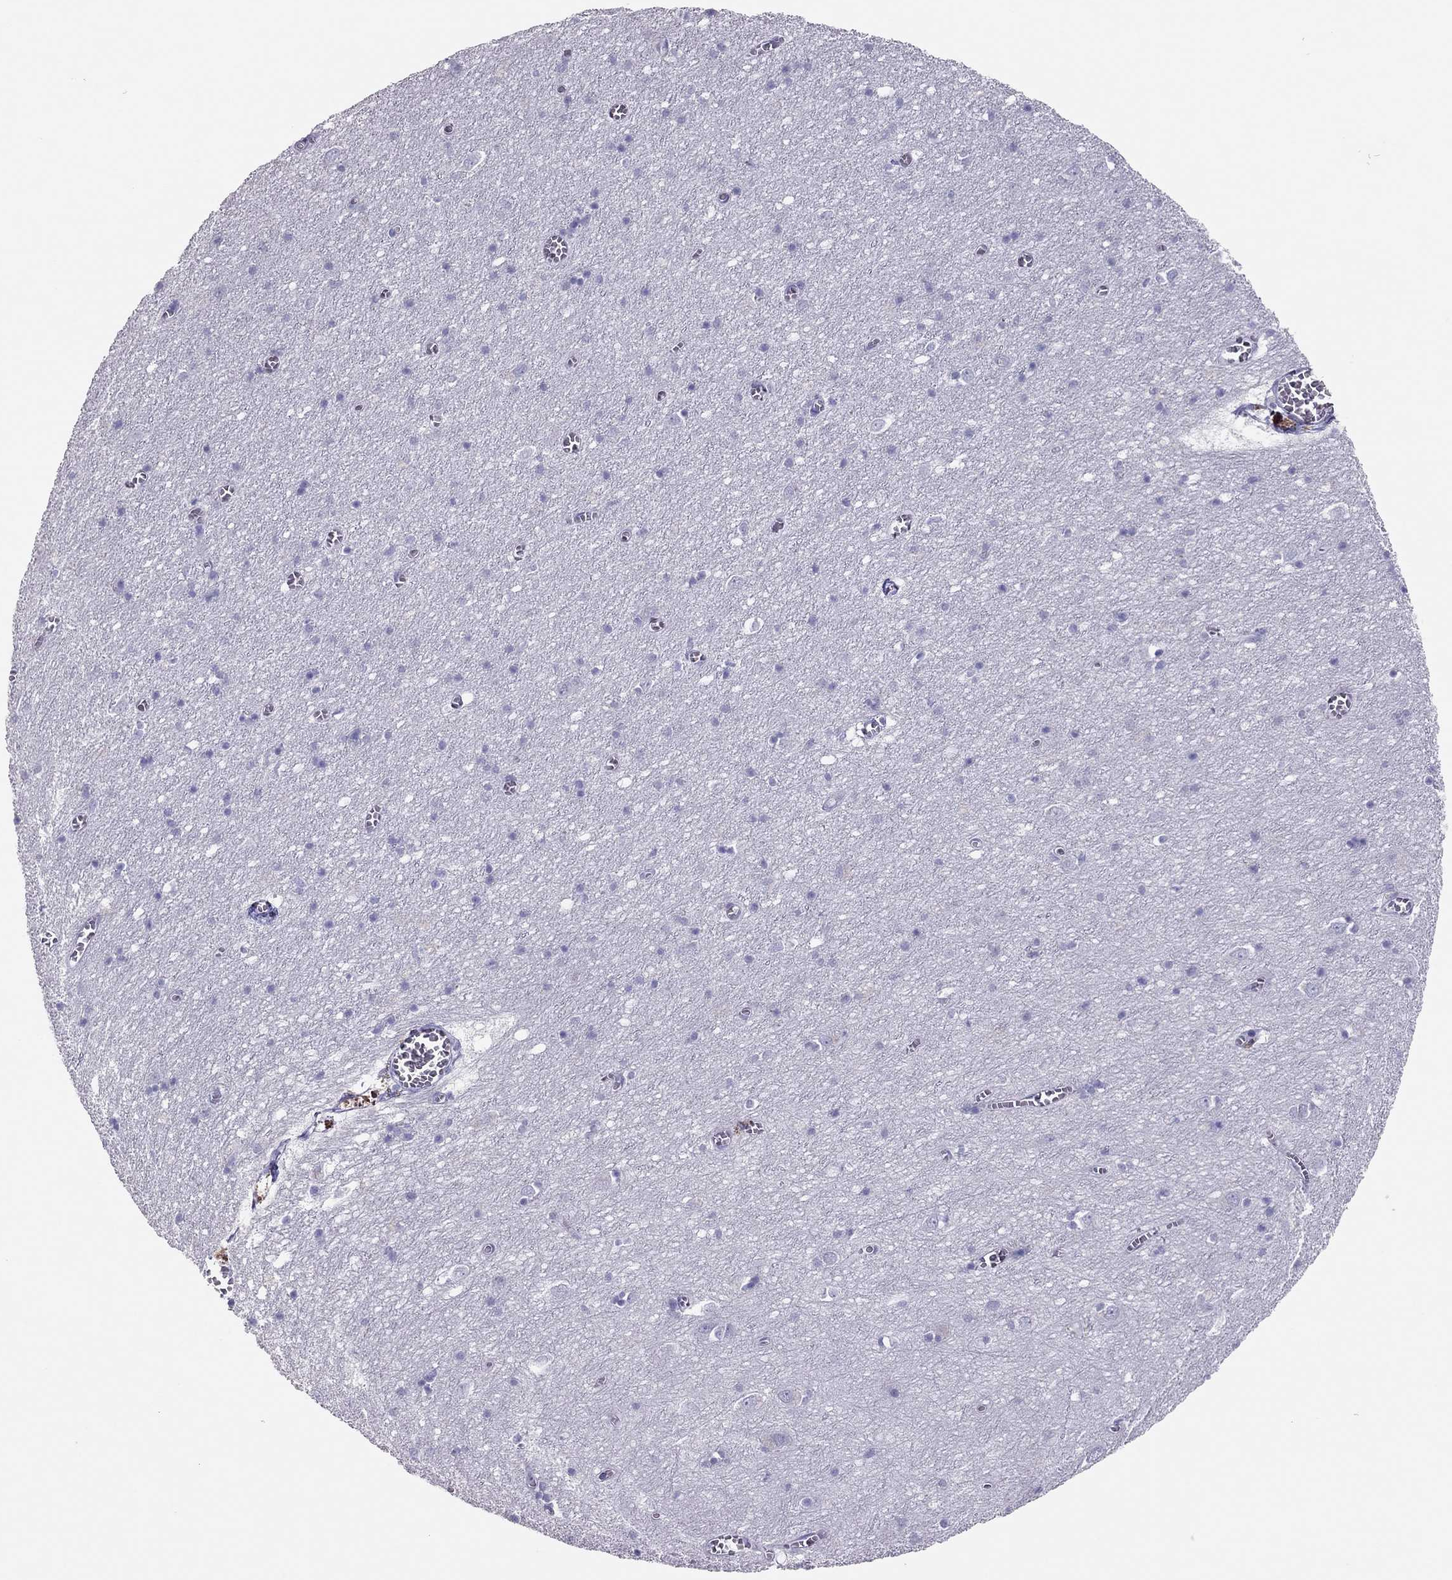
{"staining": {"intensity": "negative", "quantity": "none", "location": "none"}, "tissue": "cerebral cortex", "cell_type": "Endothelial cells", "image_type": "normal", "snomed": [{"axis": "morphology", "description": "Normal tissue, NOS"}, {"axis": "topography", "description": "Cerebral cortex"}], "caption": "Endothelial cells show no significant protein expression in benign cerebral cortex. Nuclei are stained in blue.", "gene": "TSHB", "patient": {"sex": "male", "age": 70}}